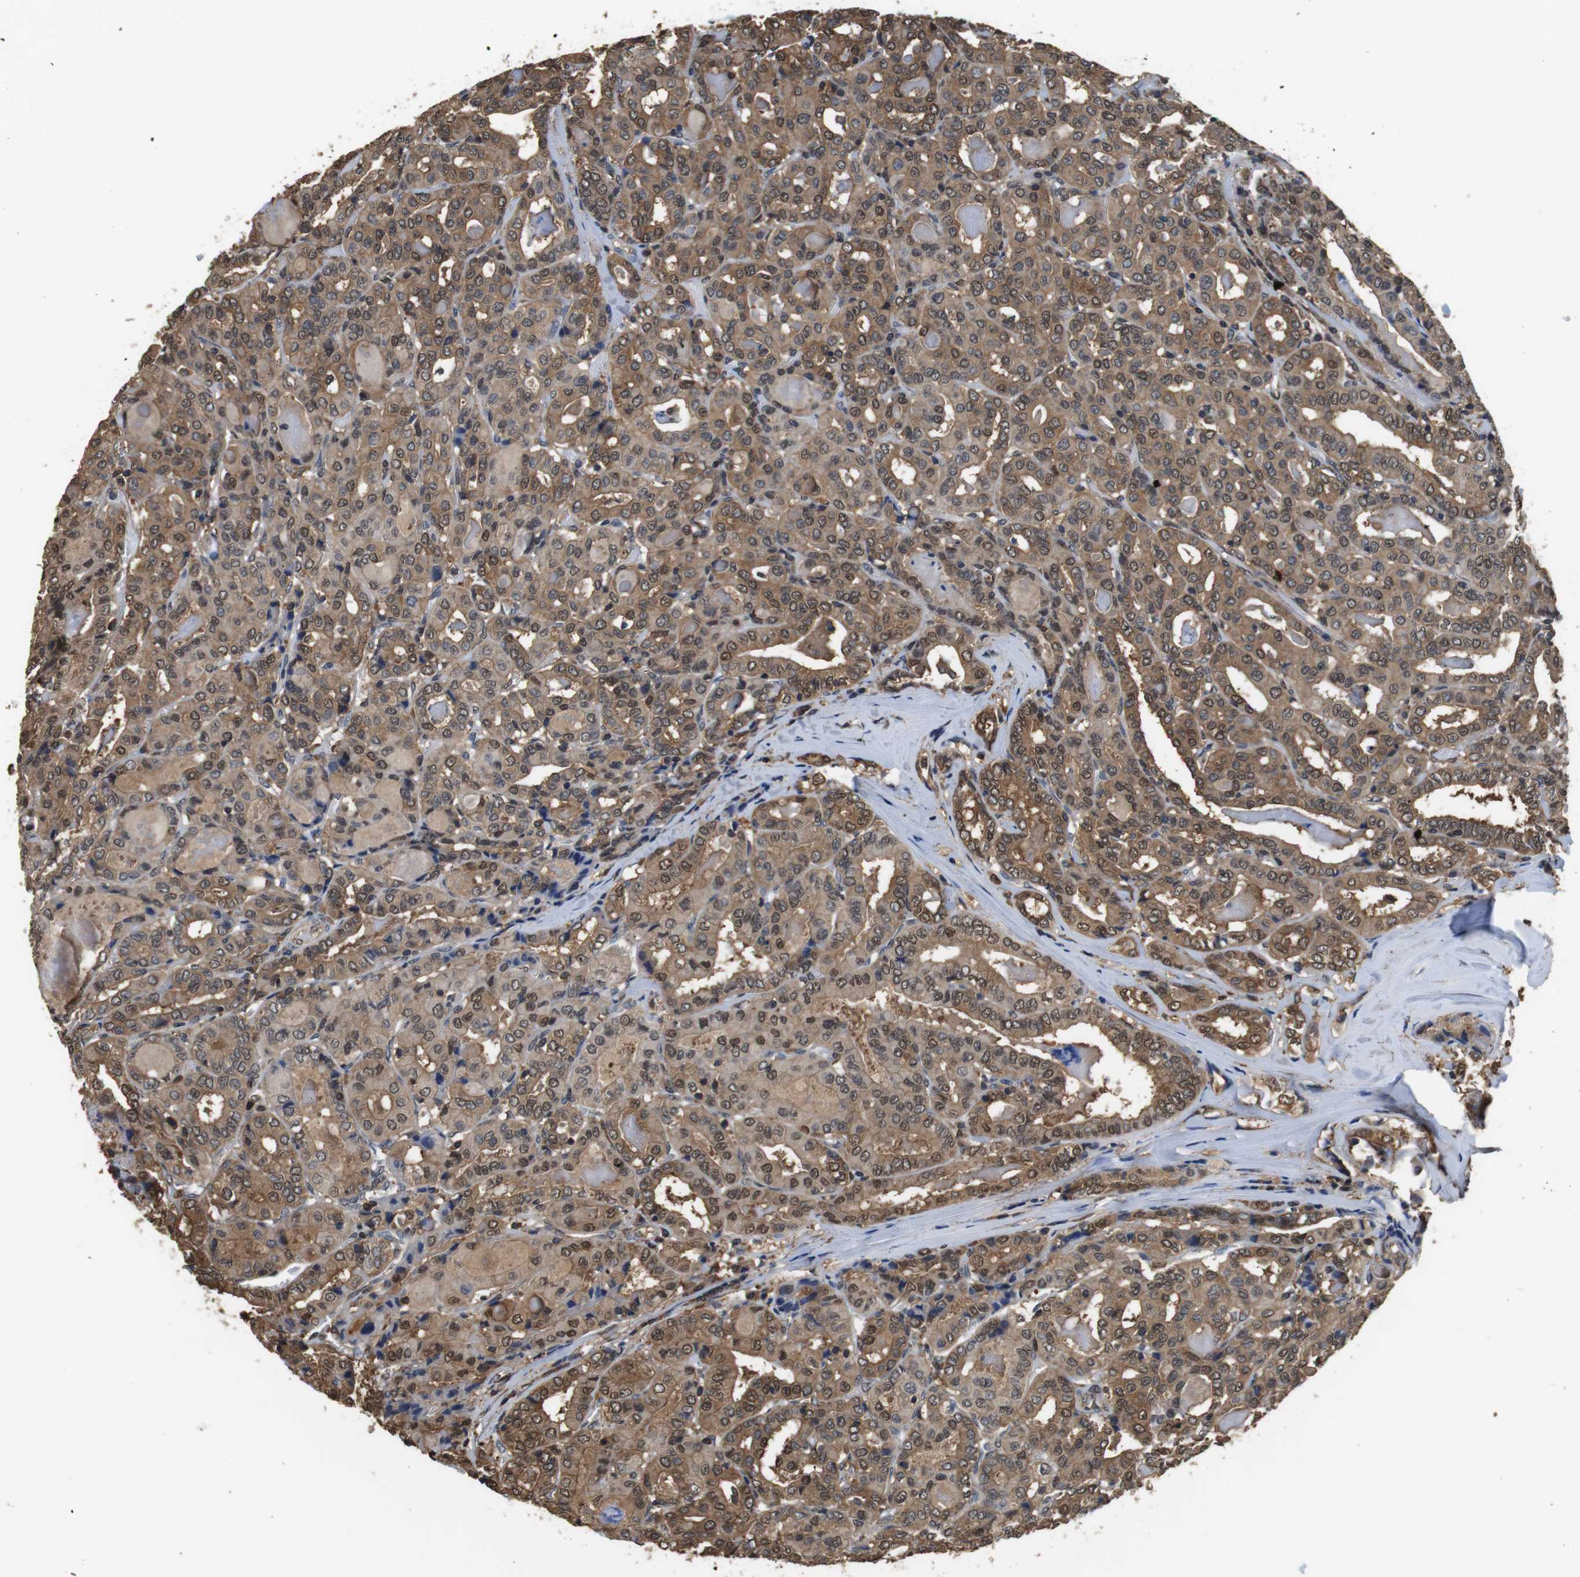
{"staining": {"intensity": "moderate", "quantity": ">75%", "location": "cytoplasmic/membranous,nuclear"}, "tissue": "thyroid cancer", "cell_type": "Tumor cells", "image_type": "cancer", "snomed": [{"axis": "morphology", "description": "Papillary adenocarcinoma, NOS"}, {"axis": "topography", "description": "Thyroid gland"}], "caption": "This histopathology image shows thyroid papillary adenocarcinoma stained with immunohistochemistry (IHC) to label a protein in brown. The cytoplasmic/membranous and nuclear of tumor cells show moderate positivity for the protein. Nuclei are counter-stained blue.", "gene": "LDHA", "patient": {"sex": "female", "age": 42}}